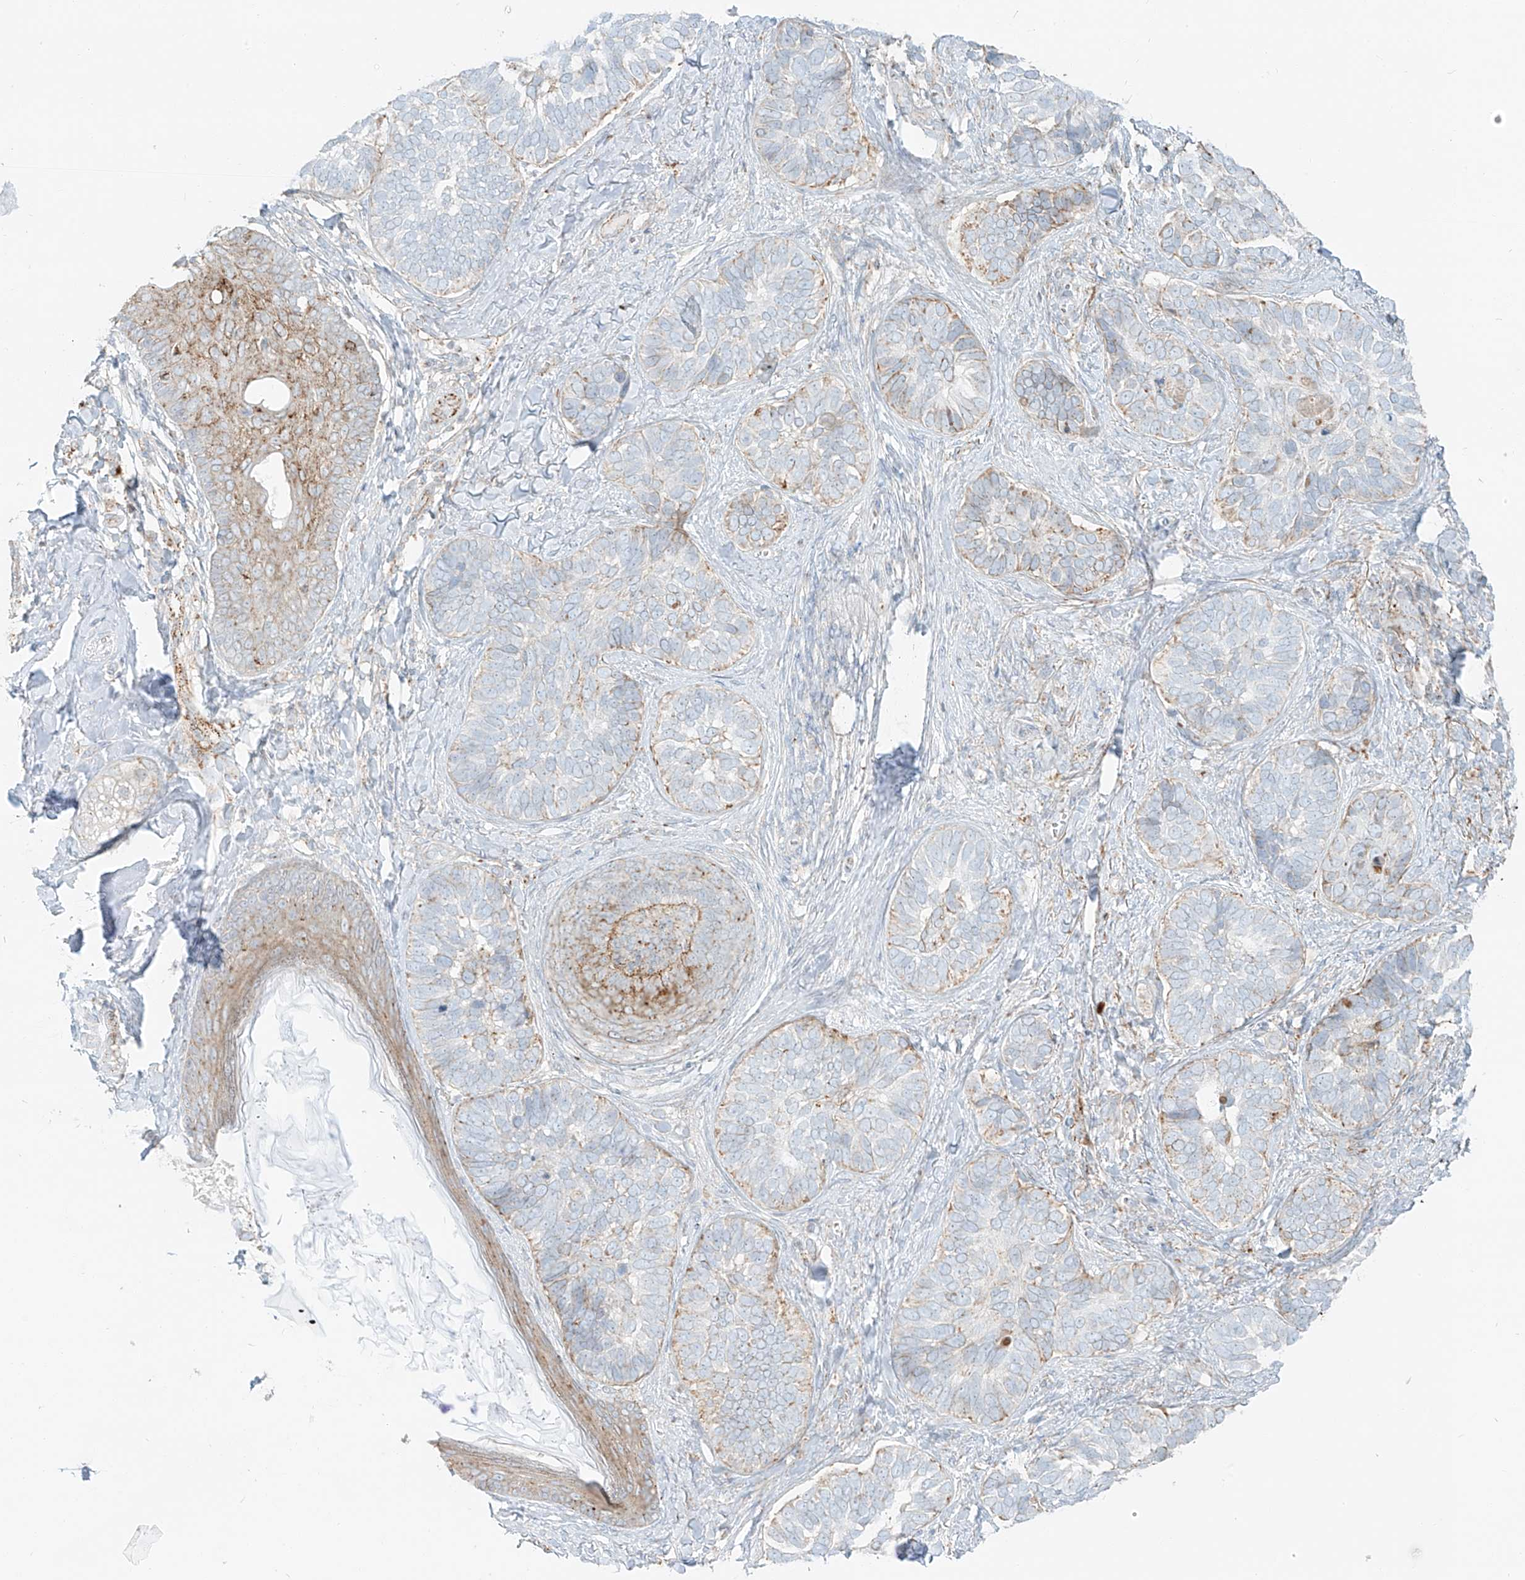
{"staining": {"intensity": "moderate", "quantity": "25%-75%", "location": "cytoplasmic/membranous"}, "tissue": "skin cancer", "cell_type": "Tumor cells", "image_type": "cancer", "snomed": [{"axis": "morphology", "description": "Basal cell carcinoma"}, {"axis": "topography", "description": "Skin"}], "caption": "Brown immunohistochemical staining in human skin cancer (basal cell carcinoma) reveals moderate cytoplasmic/membranous positivity in approximately 25%-75% of tumor cells.", "gene": "SLC35F6", "patient": {"sex": "male", "age": 62}}